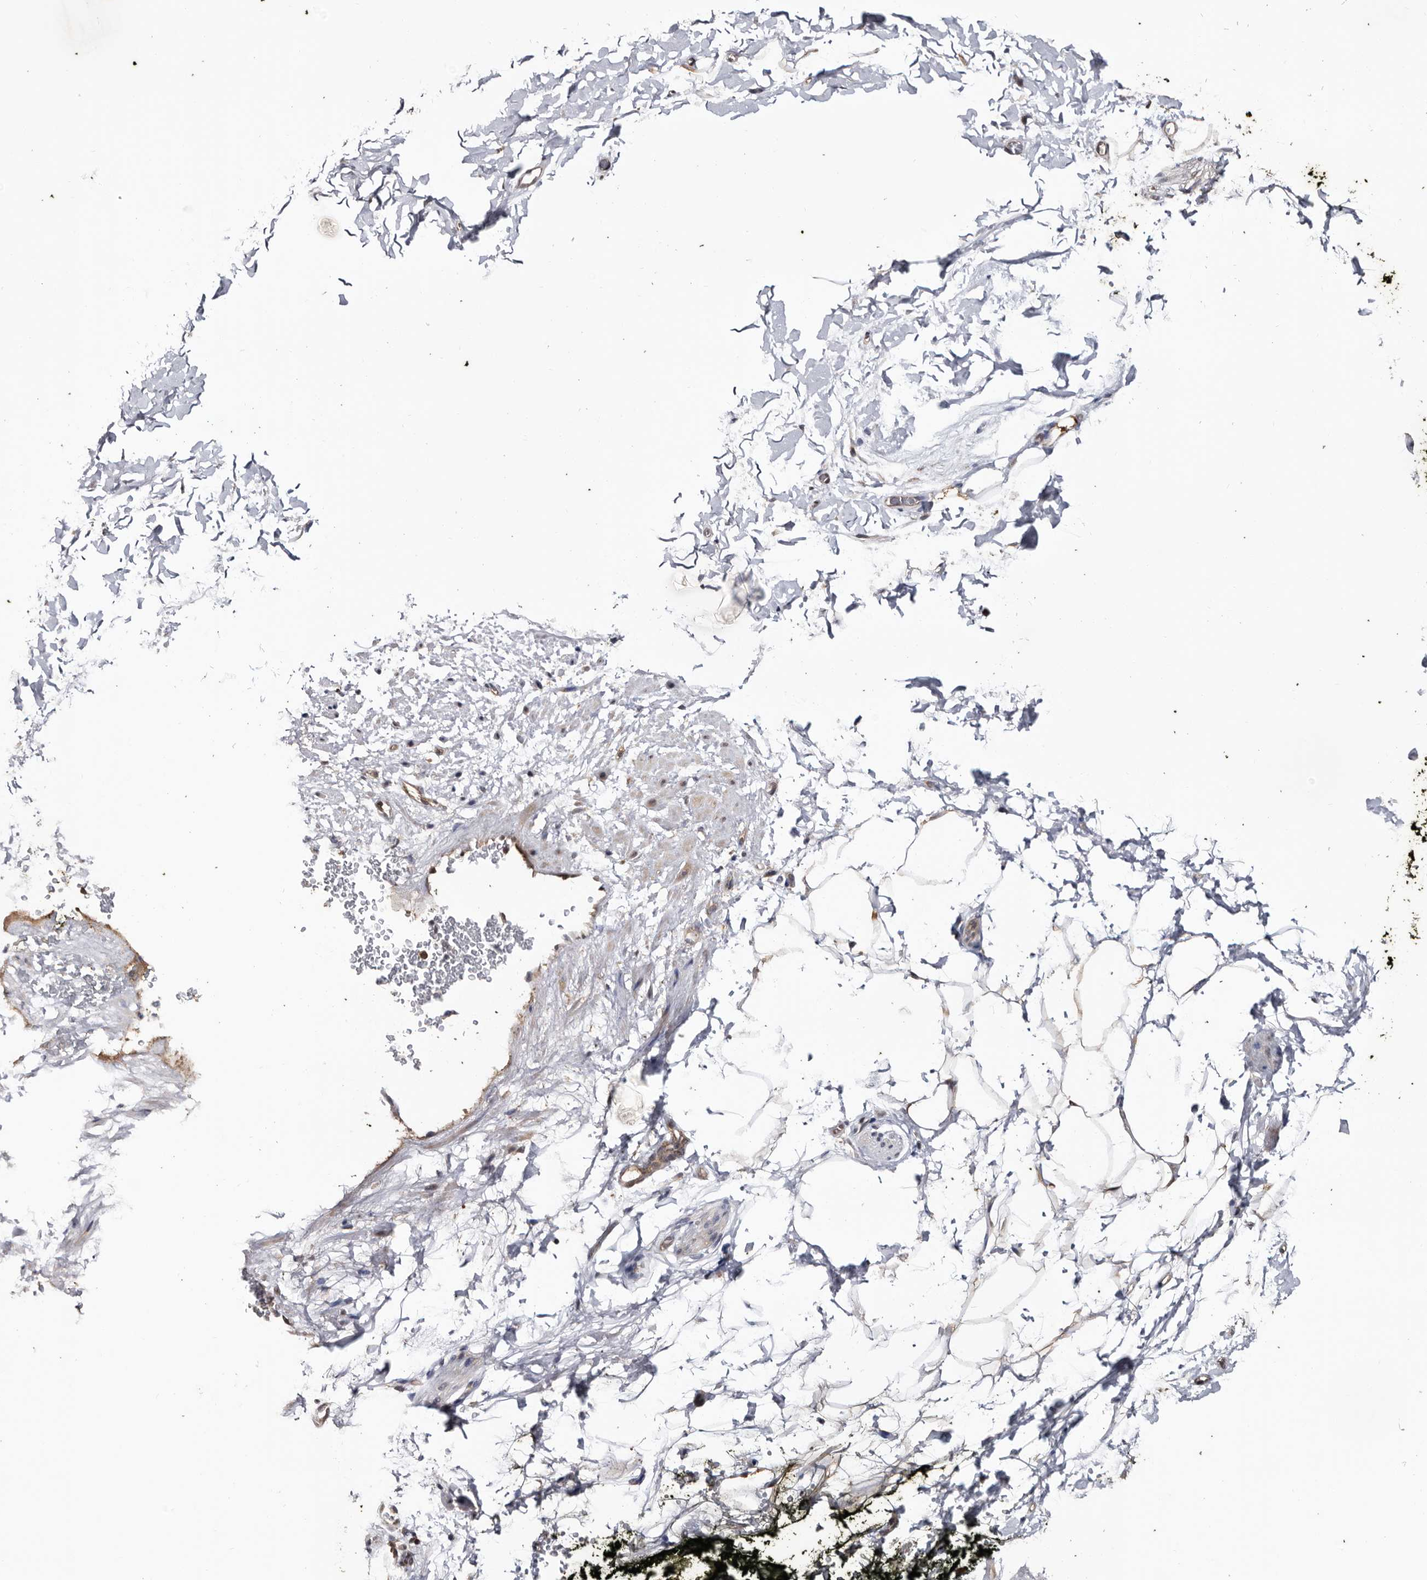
{"staining": {"intensity": "negative", "quantity": "none", "location": "none"}, "tissue": "adipose tissue", "cell_type": "Adipocytes", "image_type": "normal", "snomed": [{"axis": "morphology", "description": "Normal tissue, NOS"}, {"axis": "morphology", "description": "Adenocarcinoma, NOS"}, {"axis": "topography", "description": "Pancreas"}, {"axis": "topography", "description": "Peripheral nerve tissue"}], "caption": "IHC histopathology image of unremarkable adipose tissue: adipose tissue stained with DAB (3,3'-diaminobenzidine) exhibits no significant protein staining in adipocytes. The staining was performed using DAB to visualize the protein expression in brown, while the nuclei were stained in blue with hematoxylin (Magnification: 20x).", "gene": "TTI2", "patient": {"sex": "male", "age": 59}}